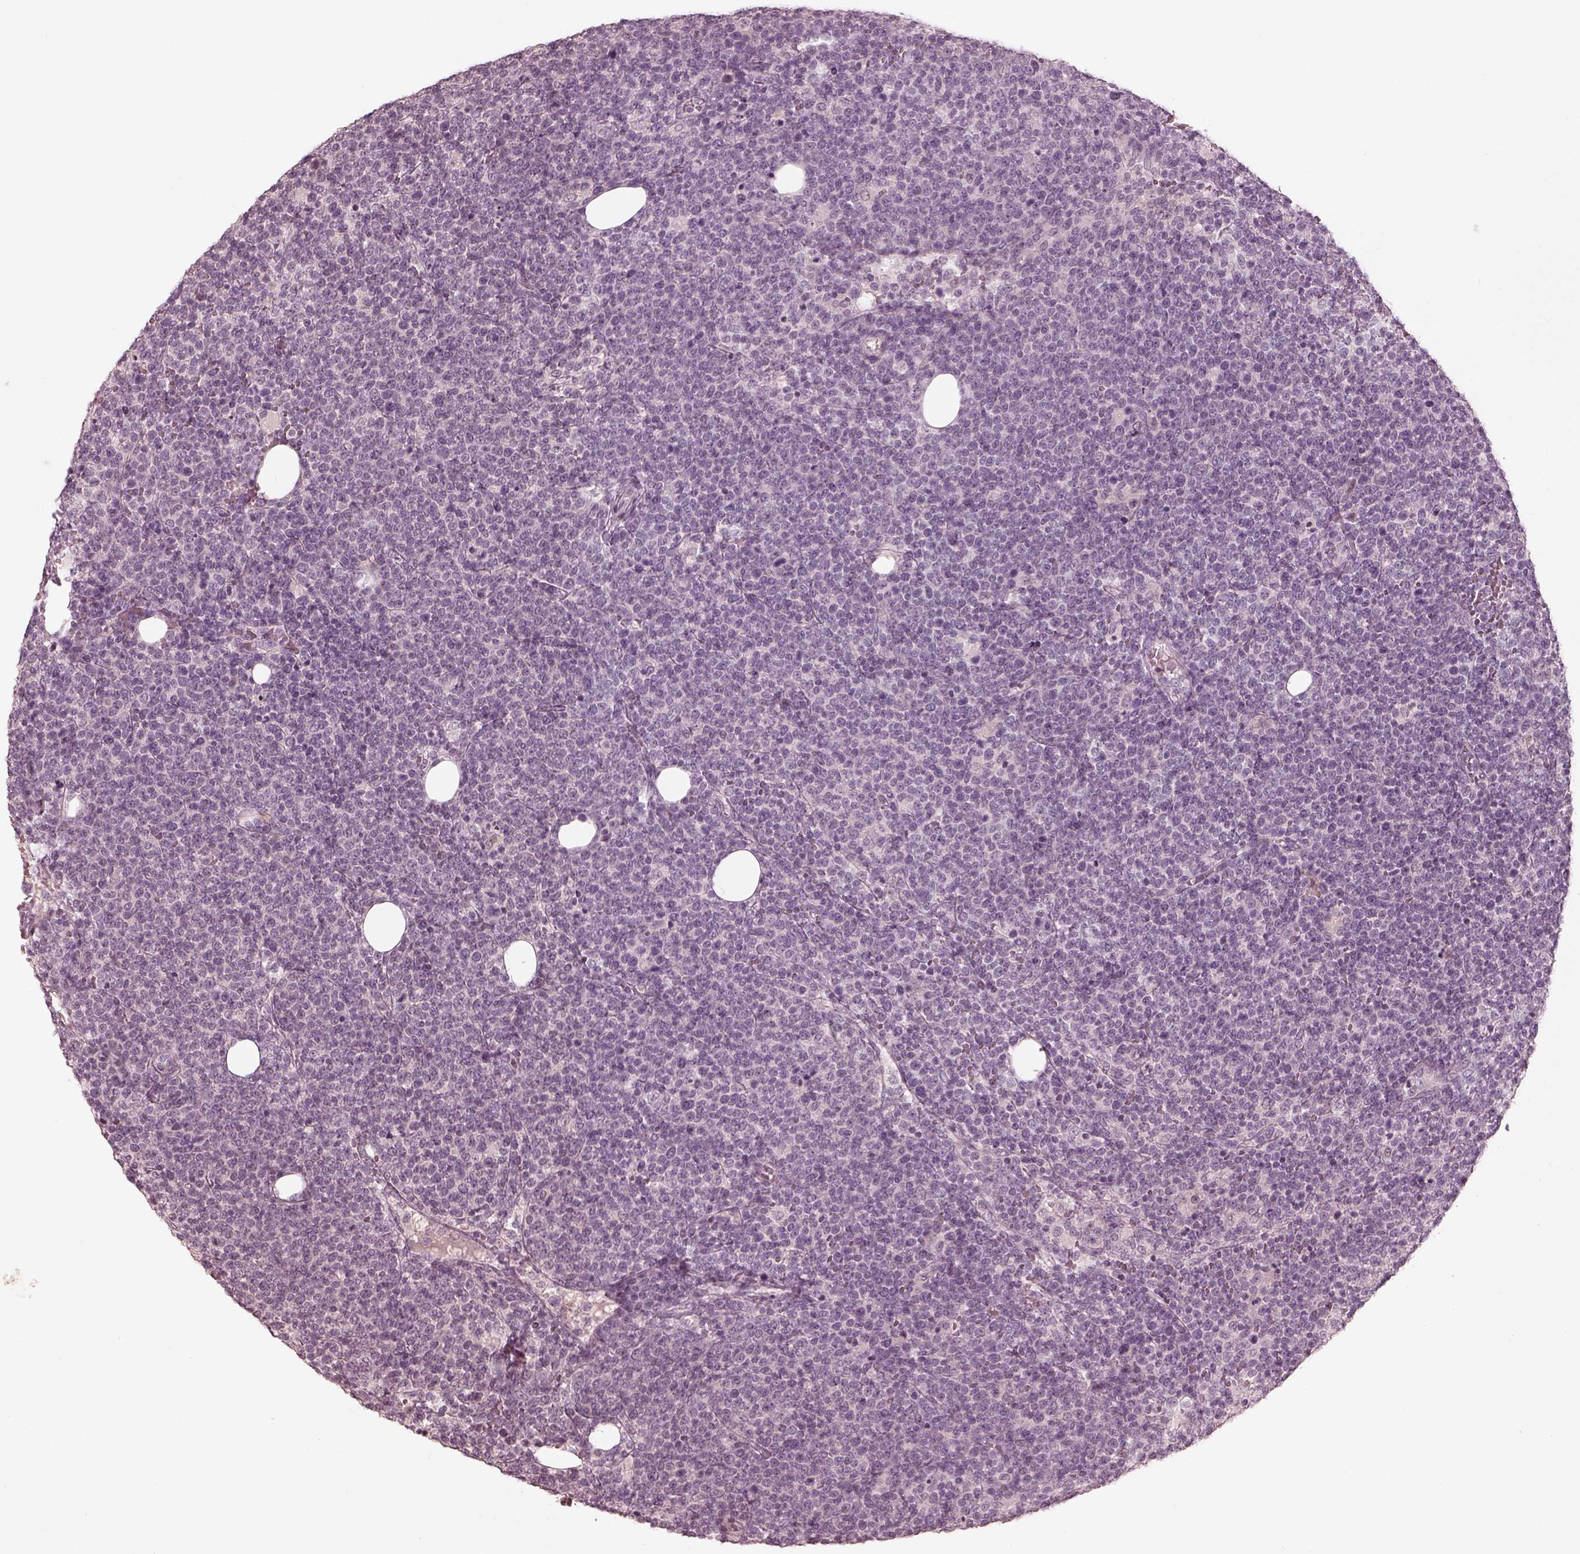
{"staining": {"intensity": "negative", "quantity": "none", "location": "none"}, "tissue": "lymphoma", "cell_type": "Tumor cells", "image_type": "cancer", "snomed": [{"axis": "morphology", "description": "Malignant lymphoma, non-Hodgkin's type, High grade"}, {"axis": "topography", "description": "Lymph node"}], "caption": "Immunohistochemistry (IHC) micrograph of neoplastic tissue: lymphoma stained with DAB demonstrates no significant protein positivity in tumor cells. (DAB immunohistochemistry (IHC), high magnification).", "gene": "ADRB3", "patient": {"sex": "male", "age": 61}}